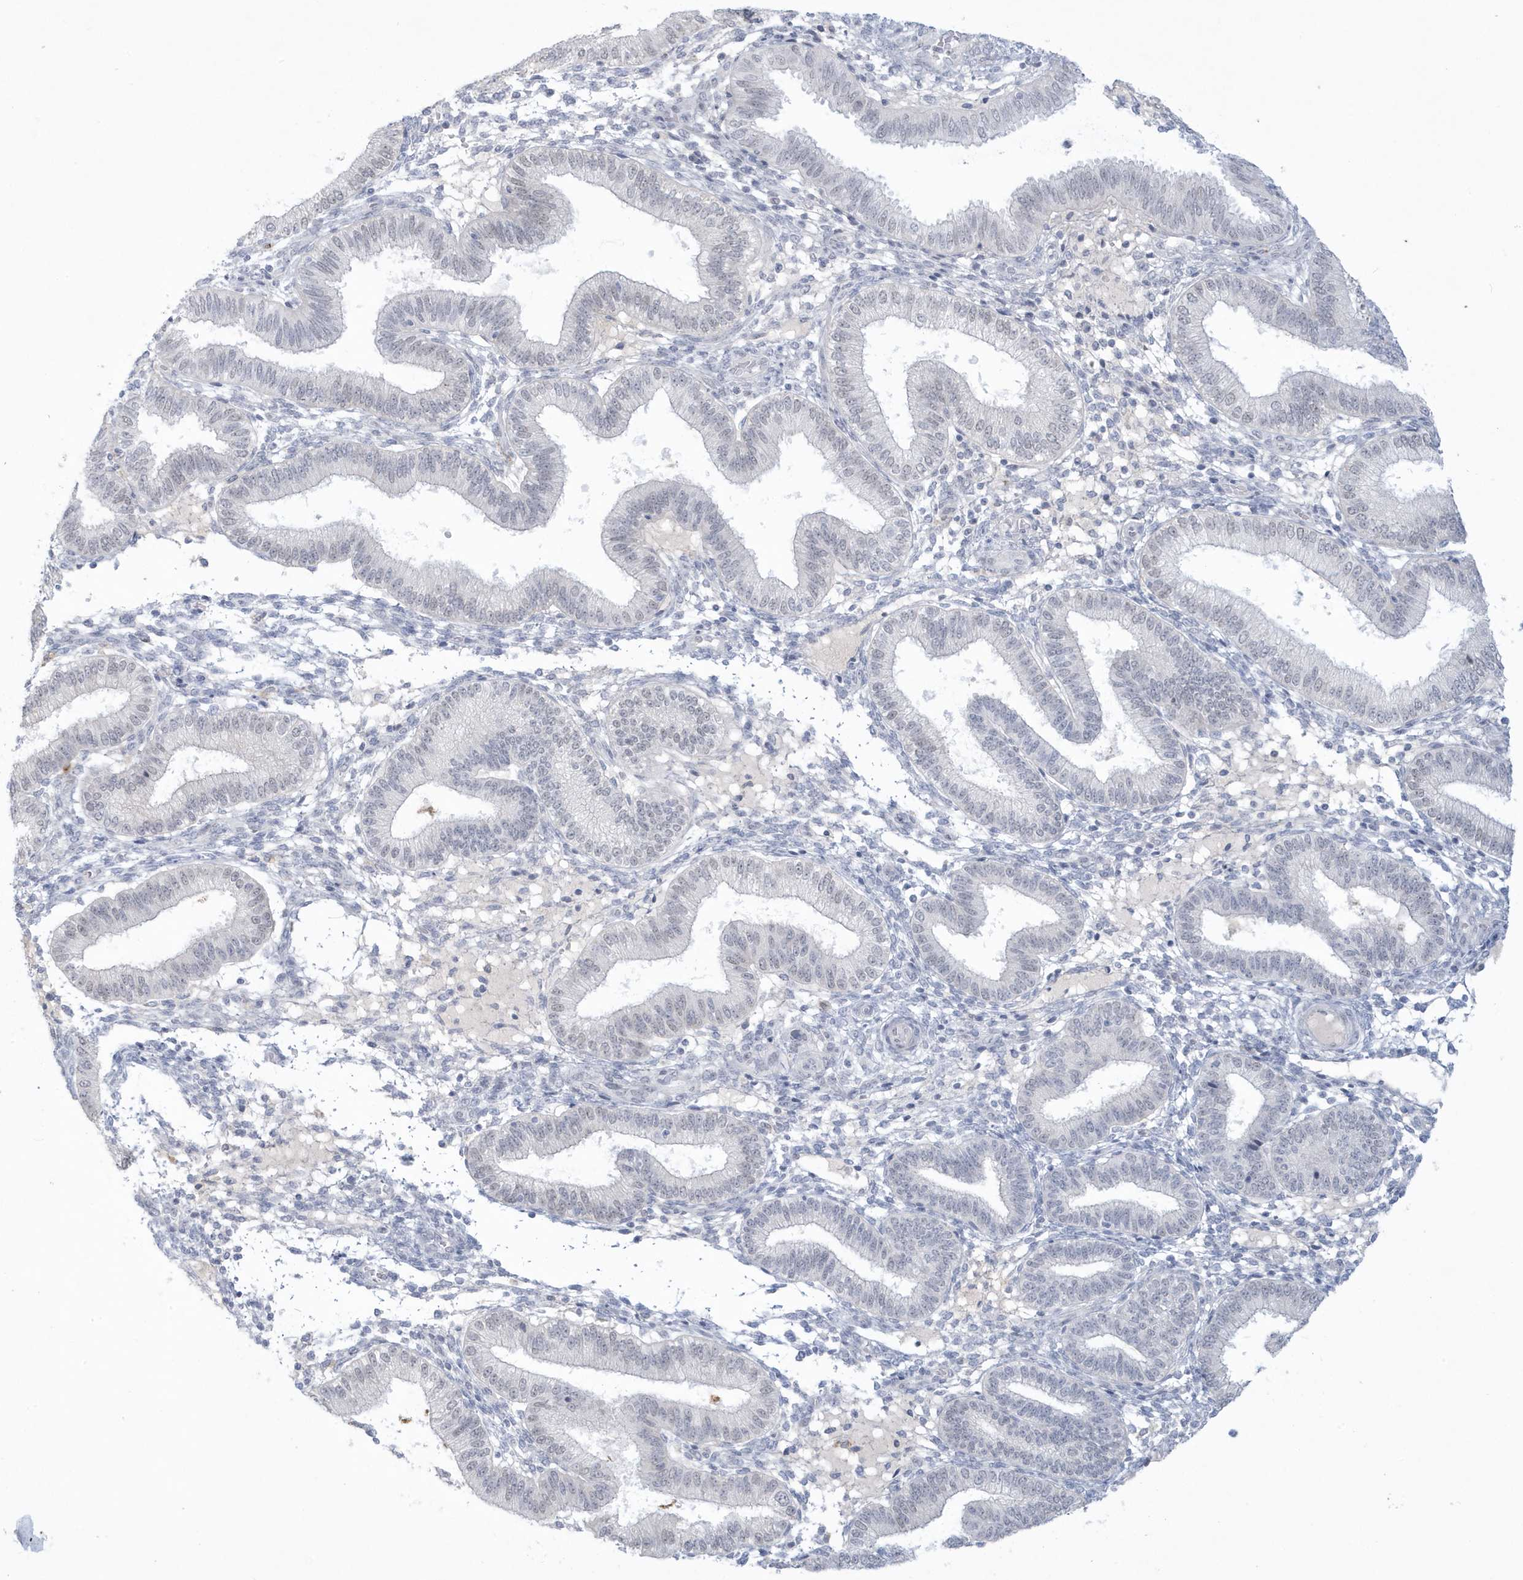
{"staining": {"intensity": "negative", "quantity": "none", "location": "none"}, "tissue": "endometrium", "cell_type": "Cells in endometrial stroma", "image_type": "normal", "snomed": [{"axis": "morphology", "description": "Normal tissue, NOS"}, {"axis": "topography", "description": "Endometrium"}], "caption": "IHC of benign human endometrium demonstrates no positivity in cells in endometrial stroma. The staining is performed using DAB (3,3'-diaminobenzidine) brown chromogen with nuclei counter-stained in using hematoxylin.", "gene": "HERC6", "patient": {"sex": "female", "age": 39}}